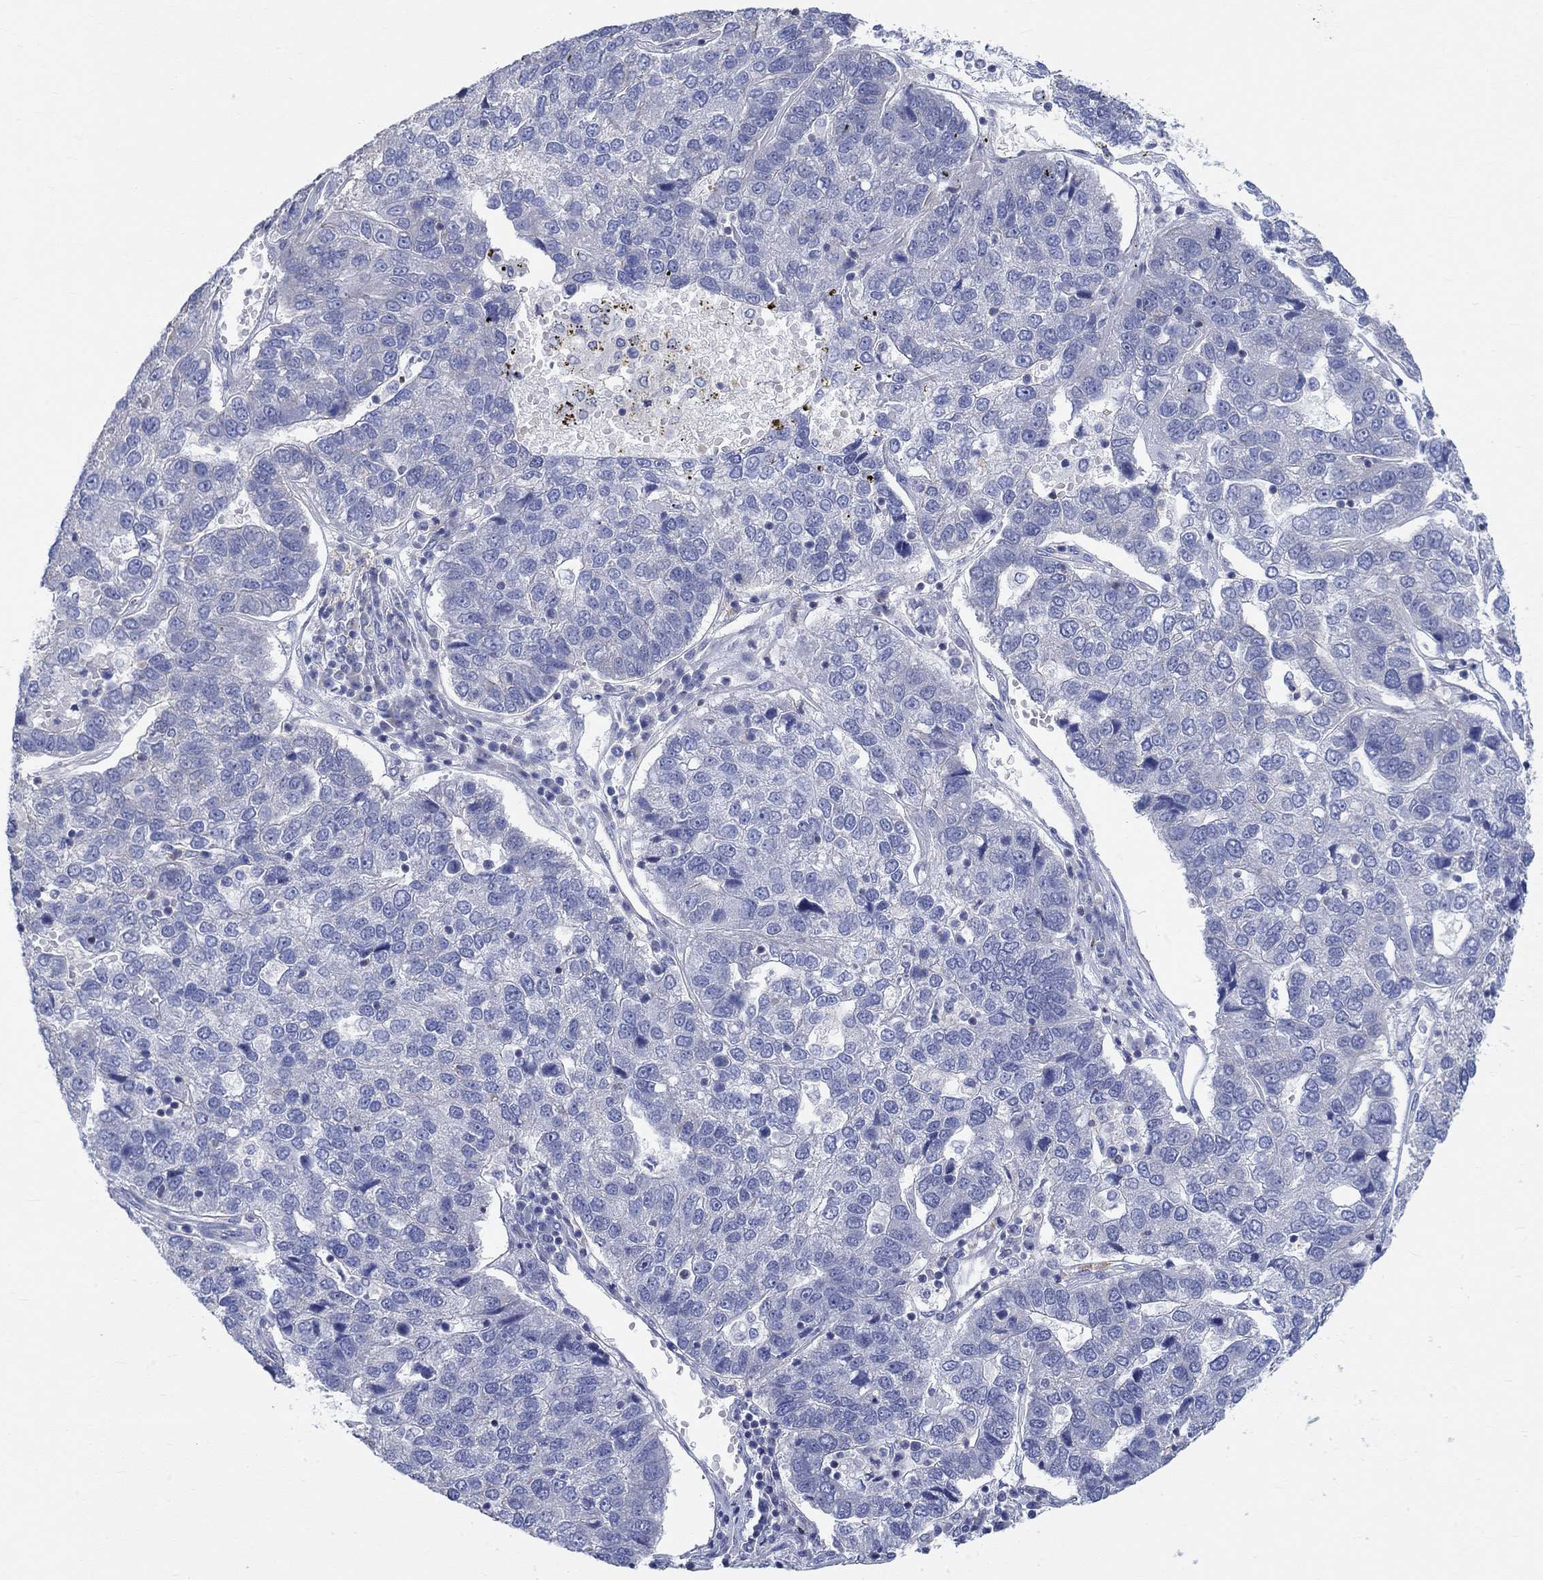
{"staining": {"intensity": "negative", "quantity": "none", "location": "none"}, "tissue": "pancreatic cancer", "cell_type": "Tumor cells", "image_type": "cancer", "snomed": [{"axis": "morphology", "description": "Adenocarcinoma, NOS"}, {"axis": "topography", "description": "Pancreas"}], "caption": "DAB immunohistochemical staining of human pancreatic cancer demonstrates no significant expression in tumor cells.", "gene": "NAV3", "patient": {"sex": "female", "age": 61}}